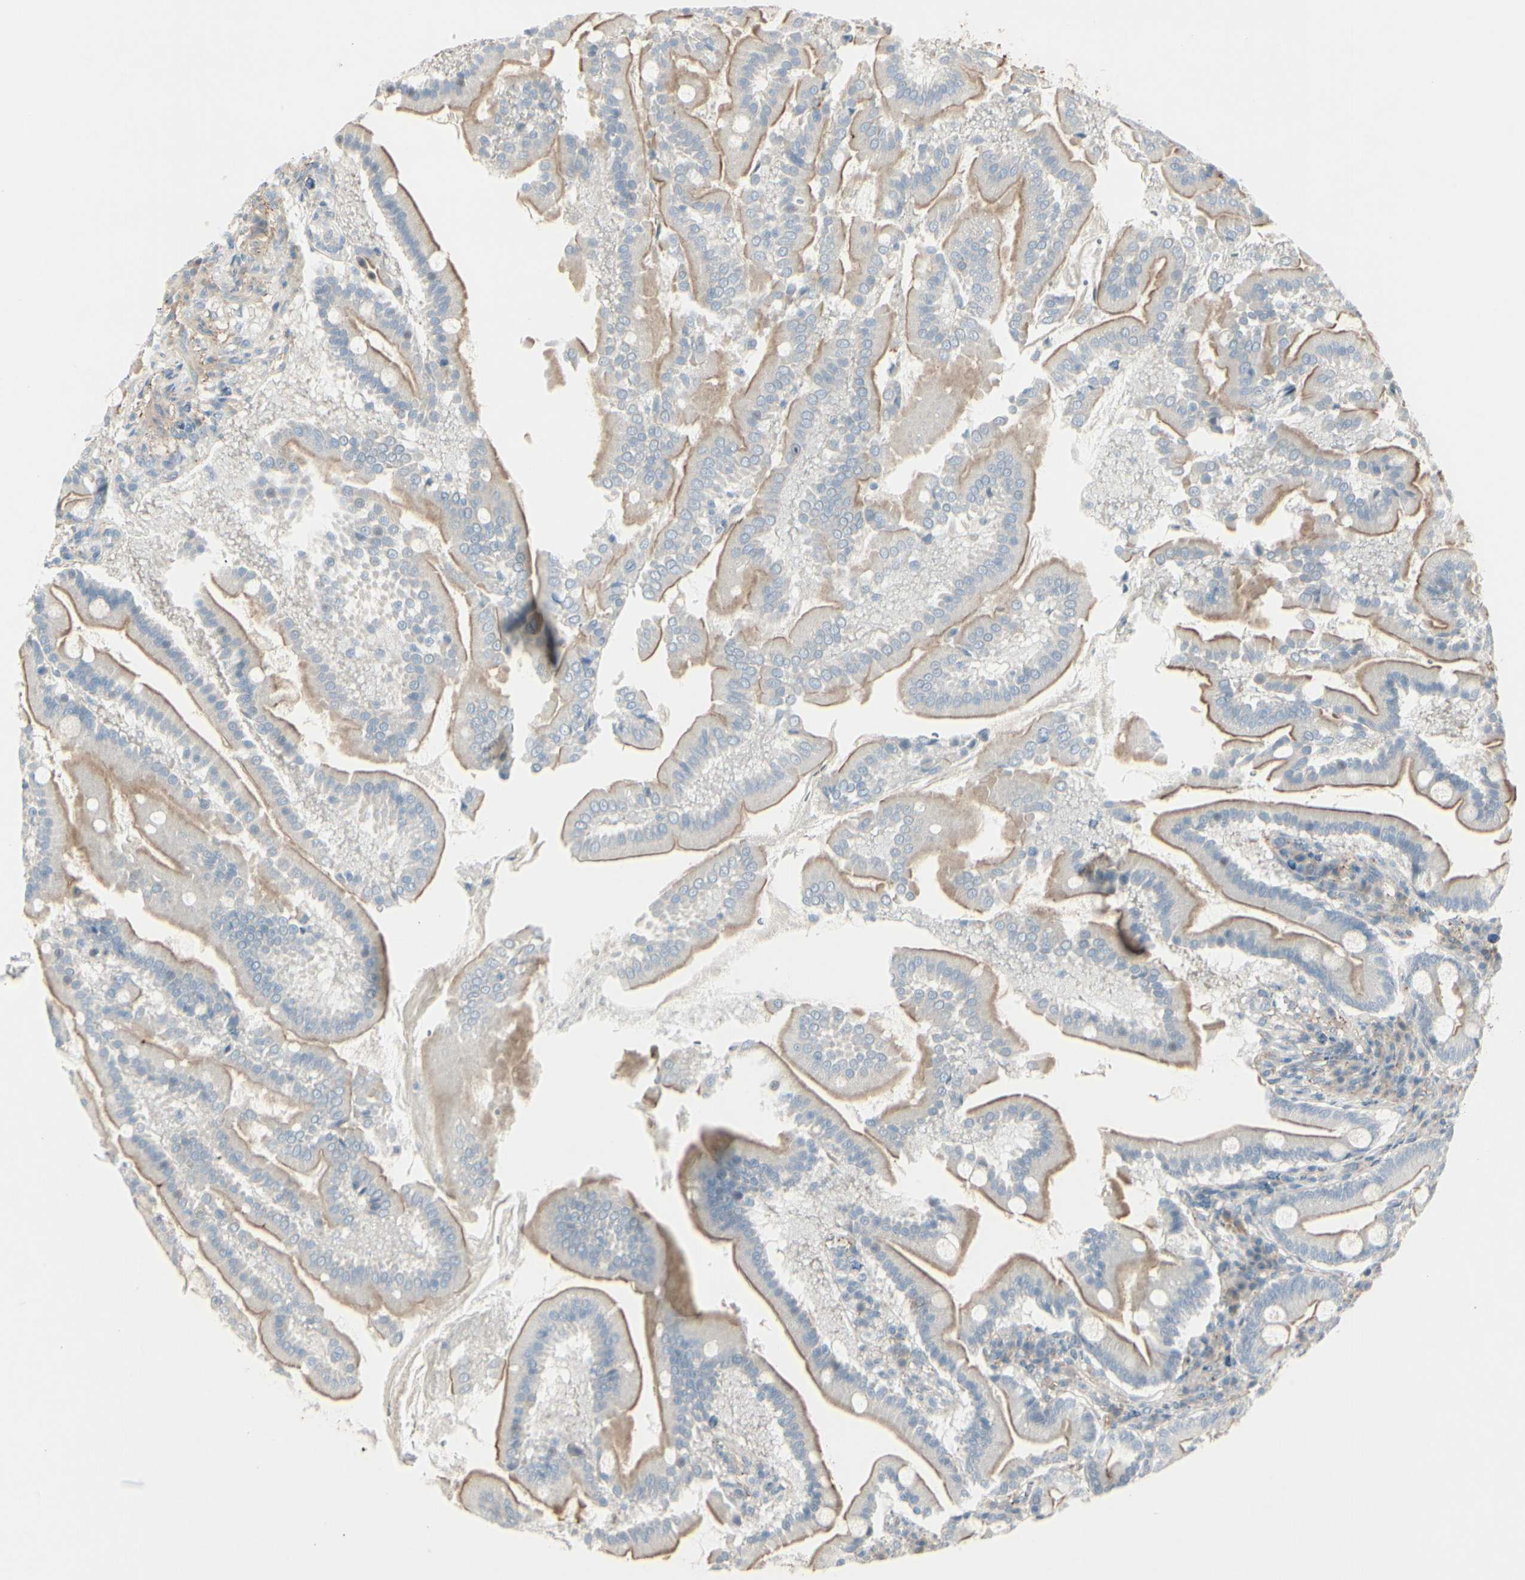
{"staining": {"intensity": "moderate", "quantity": ">75%", "location": "cytoplasmic/membranous"}, "tissue": "duodenum", "cell_type": "Glandular cells", "image_type": "normal", "snomed": [{"axis": "morphology", "description": "Normal tissue, NOS"}, {"axis": "topography", "description": "Duodenum"}], "caption": "The photomicrograph exhibits staining of benign duodenum, revealing moderate cytoplasmic/membranous protein expression (brown color) within glandular cells.", "gene": "CACNA2D1", "patient": {"sex": "male", "age": 50}}